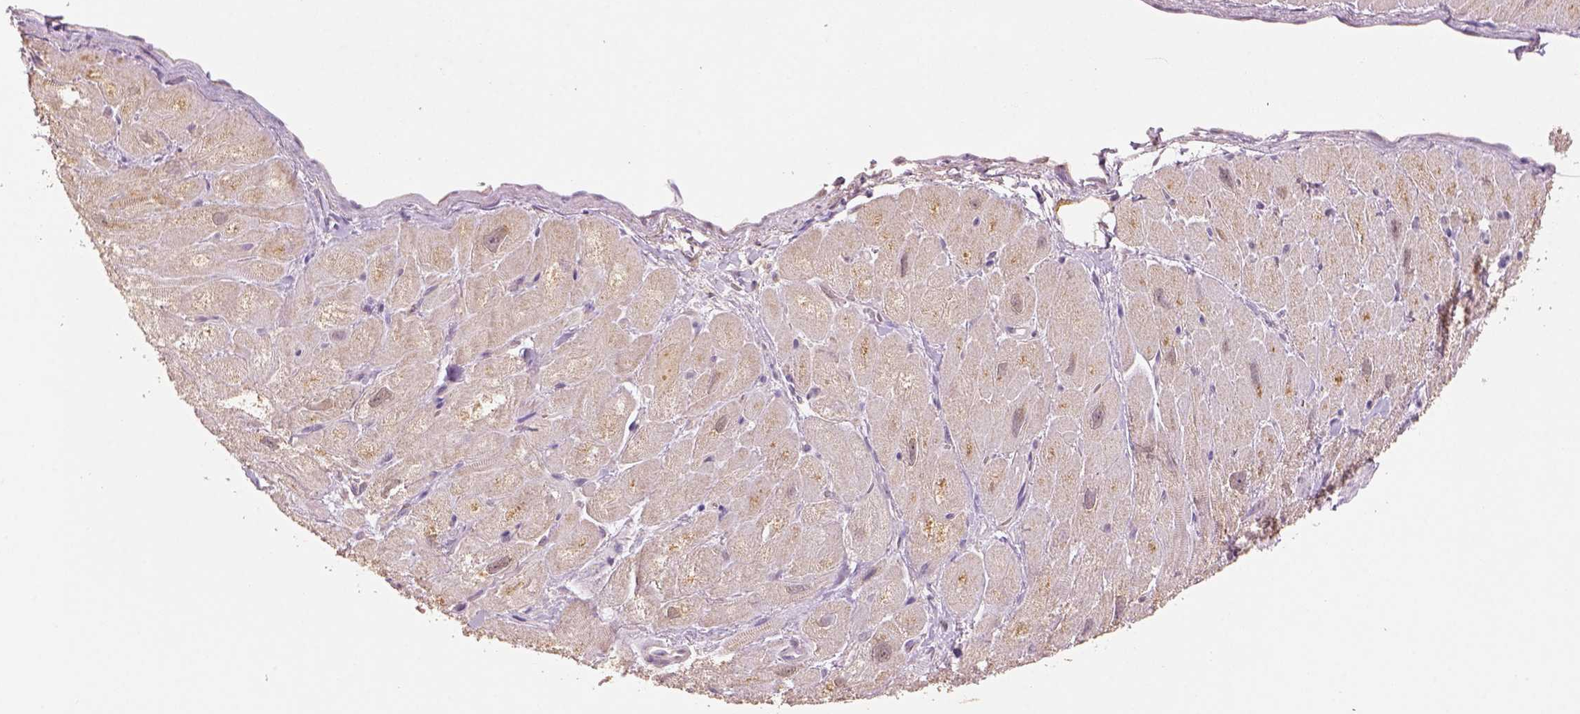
{"staining": {"intensity": "negative", "quantity": "none", "location": "none"}, "tissue": "heart muscle", "cell_type": "Cardiomyocytes", "image_type": "normal", "snomed": [{"axis": "morphology", "description": "Normal tissue, NOS"}, {"axis": "topography", "description": "Heart"}], "caption": "This is an IHC micrograph of benign human heart muscle. There is no staining in cardiomyocytes.", "gene": "AP2B1", "patient": {"sex": "male", "age": 60}}